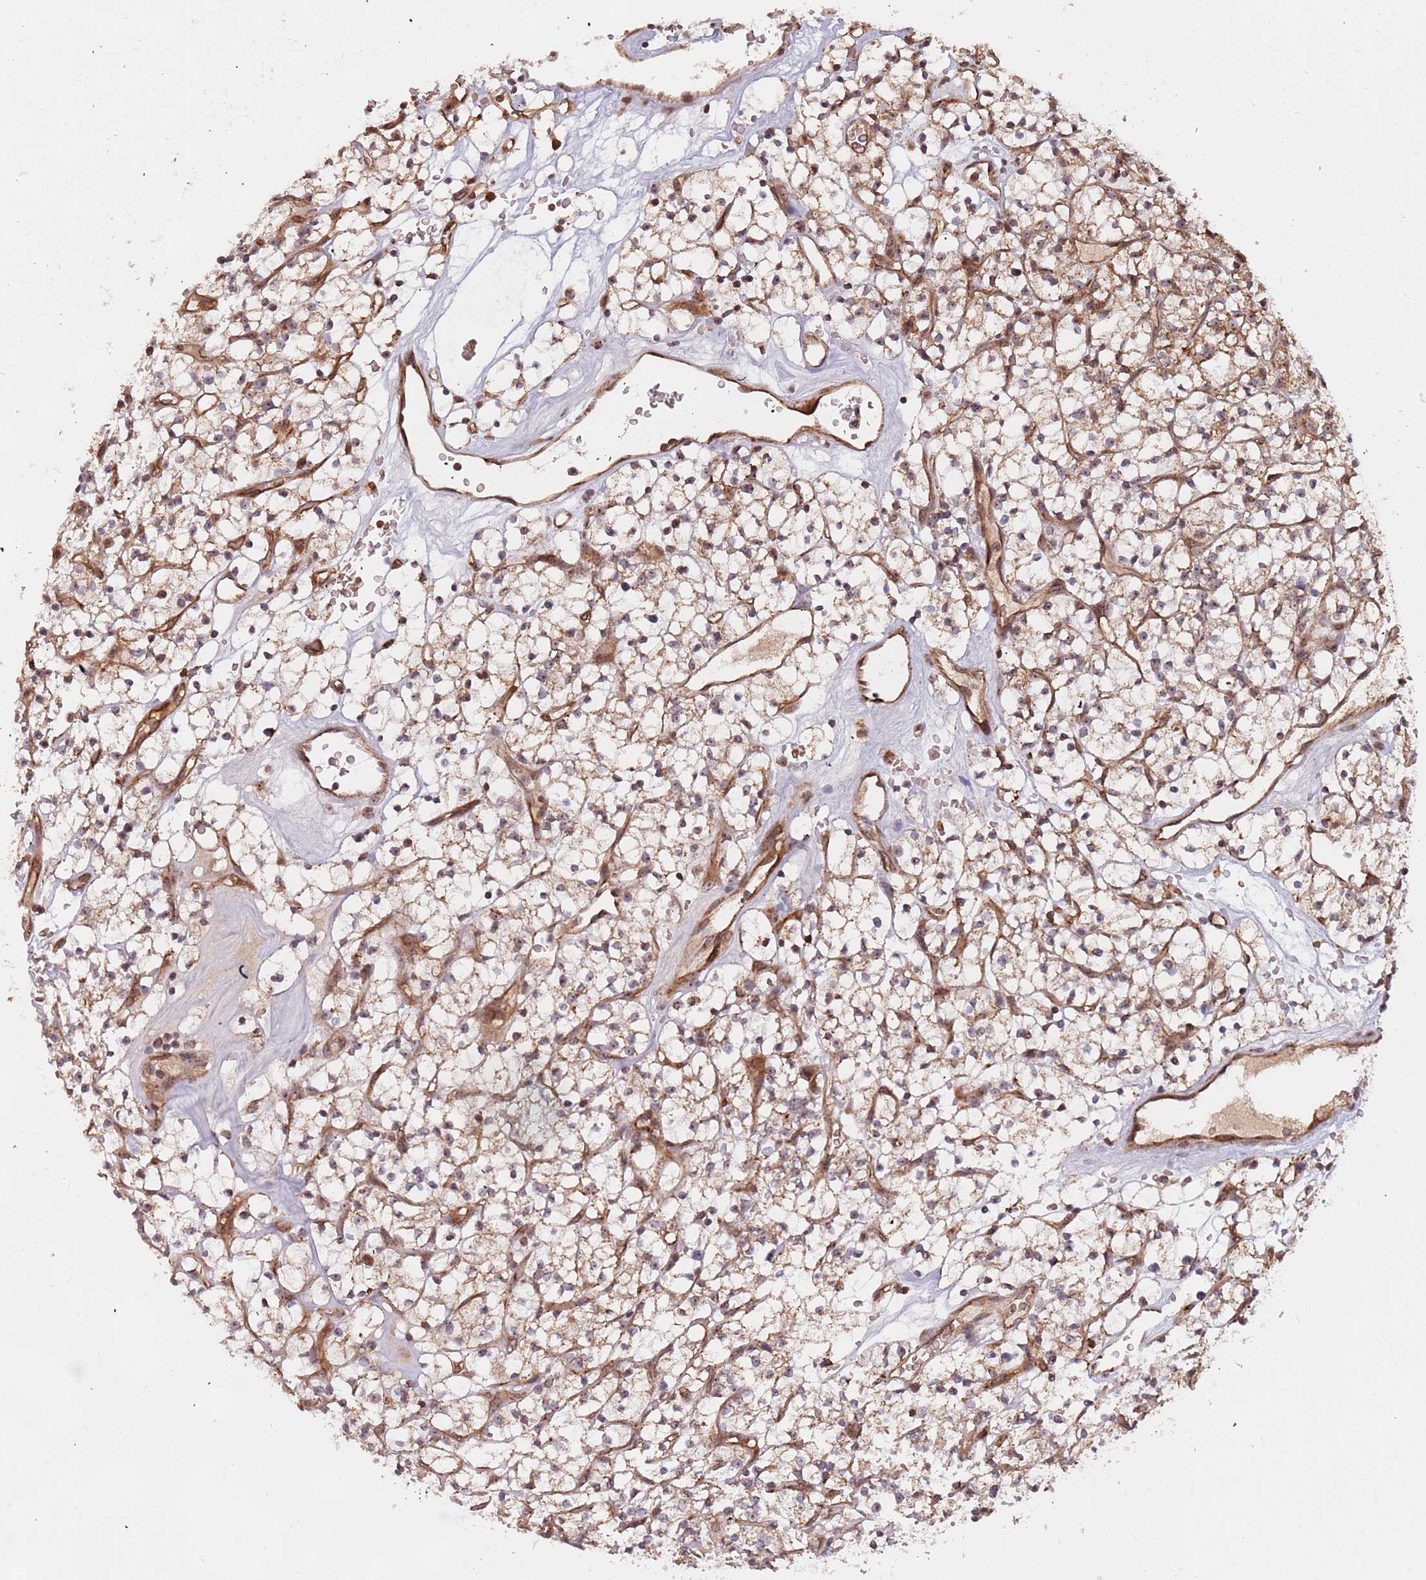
{"staining": {"intensity": "weak", "quantity": ">75%", "location": "cytoplasmic/membranous"}, "tissue": "renal cancer", "cell_type": "Tumor cells", "image_type": "cancer", "snomed": [{"axis": "morphology", "description": "Adenocarcinoma, NOS"}, {"axis": "topography", "description": "Kidney"}], "caption": "Protein expression analysis of renal cancer (adenocarcinoma) reveals weak cytoplasmic/membranous positivity in about >75% of tumor cells. Using DAB (3,3'-diaminobenzidine) (brown) and hematoxylin (blue) stains, captured at high magnification using brightfield microscopy.", "gene": "DCHS1", "patient": {"sex": "female", "age": 64}}